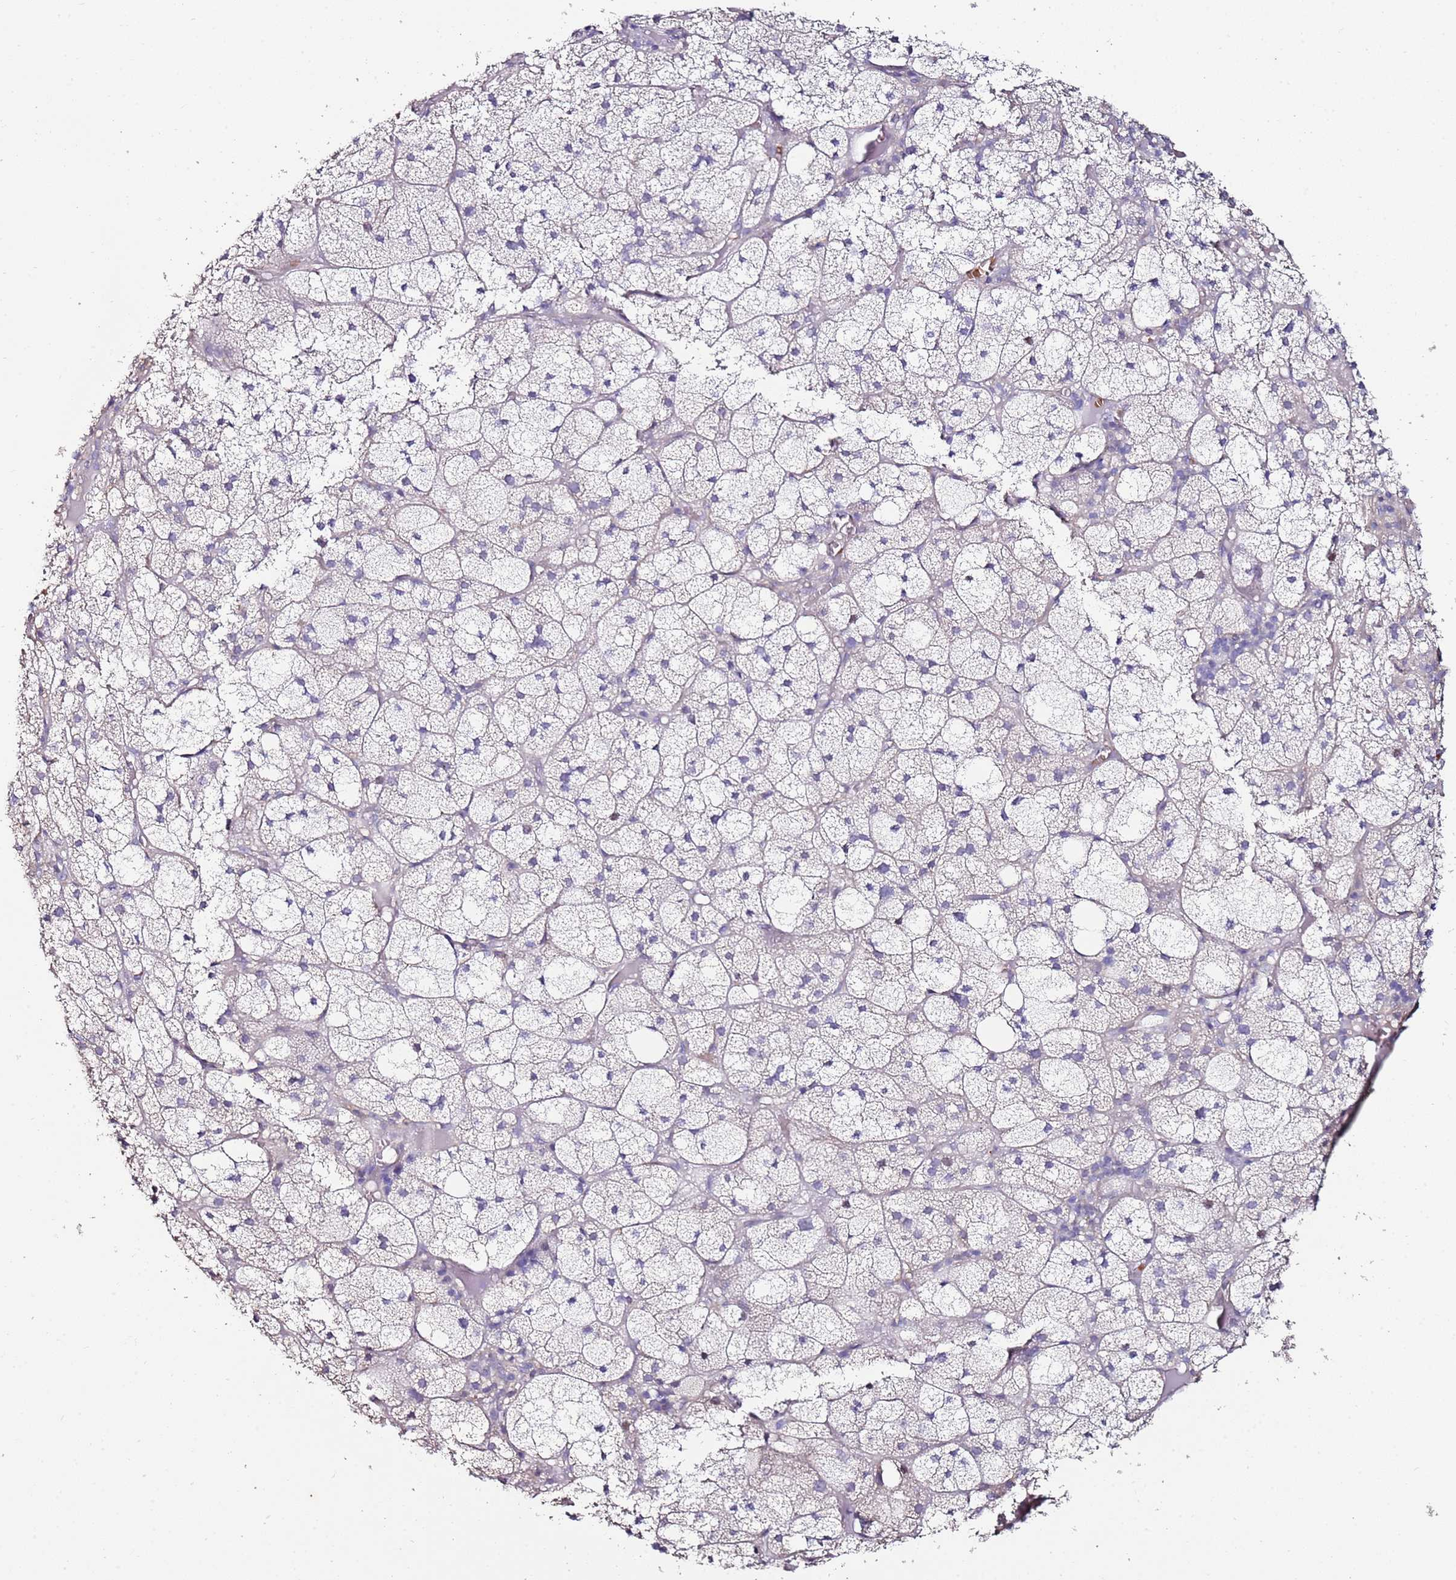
{"staining": {"intensity": "negative", "quantity": "none", "location": "none"}, "tissue": "adrenal gland", "cell_type": "Glandular cells", "image_type": "normal", "snomed": [{"axis": "morphology", "description": "Normal tissue, NOS"}, {"axis": "topography", "description": "Adrenal gland"}], "caption": "This is an IHC image of normal human adrenal gland. There is no expression in glandular cells.", "gene": "C3orf80", "patient": {"sex": "female", "age": 61}}